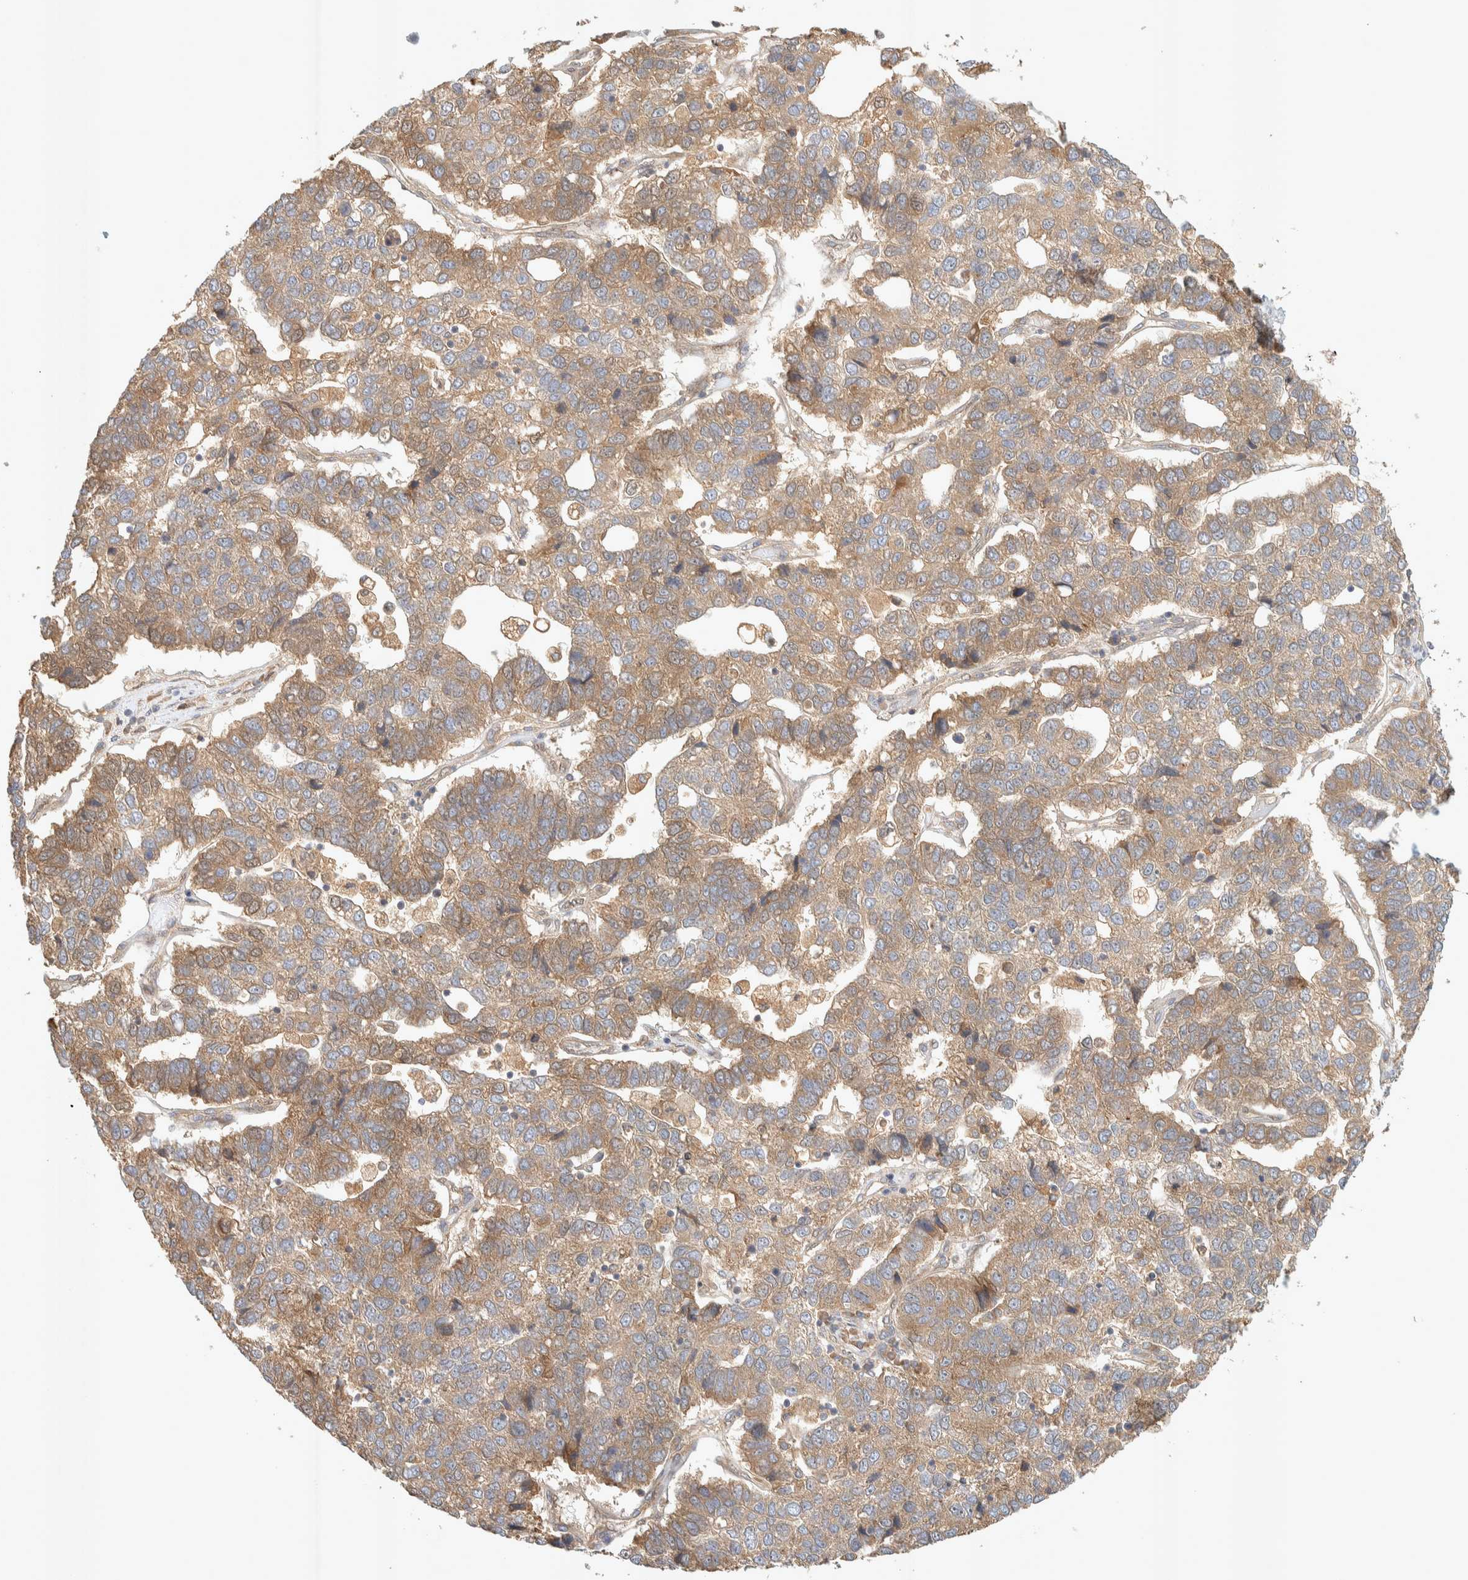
{"staining": {"intensity": "moderate", "quantity": ">75%", "location": "cytoplasmic/membranous"}, "tissue": "pancreatic cancer", "cell_type": "Tumor cells", "image_type": "cancer", "snomed": [{"axis": "morphology", "description": "Adenocarcinoma, NOS"}, {"axis": "topography", "description": "Pancreas"}], "caption": "About >75% of tumor cells in human pancreatic cancer demonstrate moderate cytoplasmic/membranous protein expression as visualized by brown immunohistochemical staining.", "gene": "PXK", "patient": {"sex": "female", "age": 61}}